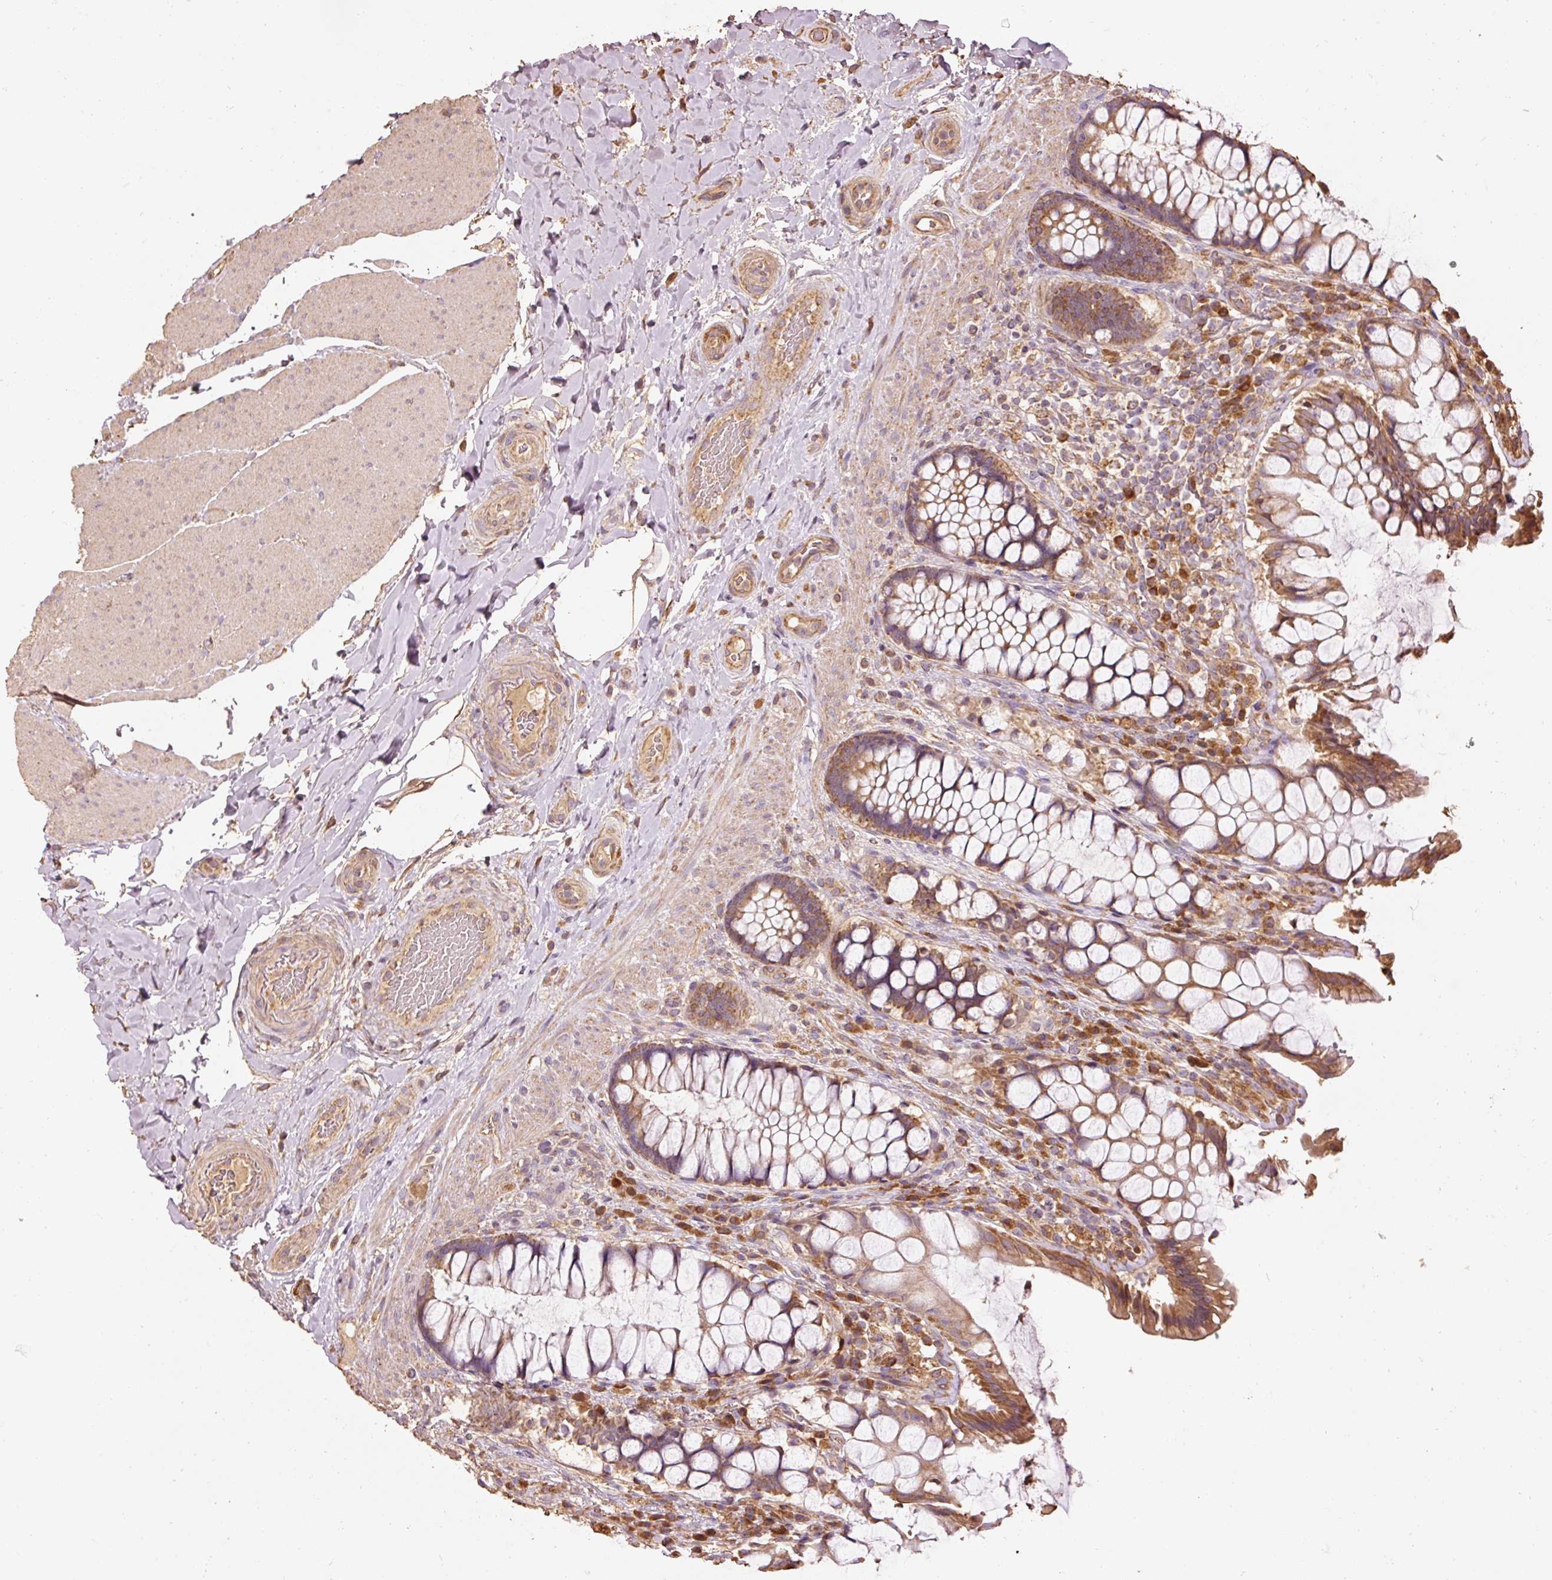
{"staining": {"intensity": "moderate", "quantity": ">75%", "location": "cytoplasmic/membranous"}, "tissue": "rectum", "cell_type": "Glandular cells", "image_type": "normal", "snomed": [{"axis": "morphology", "description": "Normal tissue, NOS"}, {"axis": "topography", "description": "Rectum"}], "caption": "This micrograph exhibits normal rectum stained with immunohistochemistry to label a protein in brown. The cytoplasmic/membranous of glandular cells show moderate positivity for the protein. Nuclei are counter-stained blue.", "gene": "EFHC1", "patient": {"sex": "female", "age": 58}}